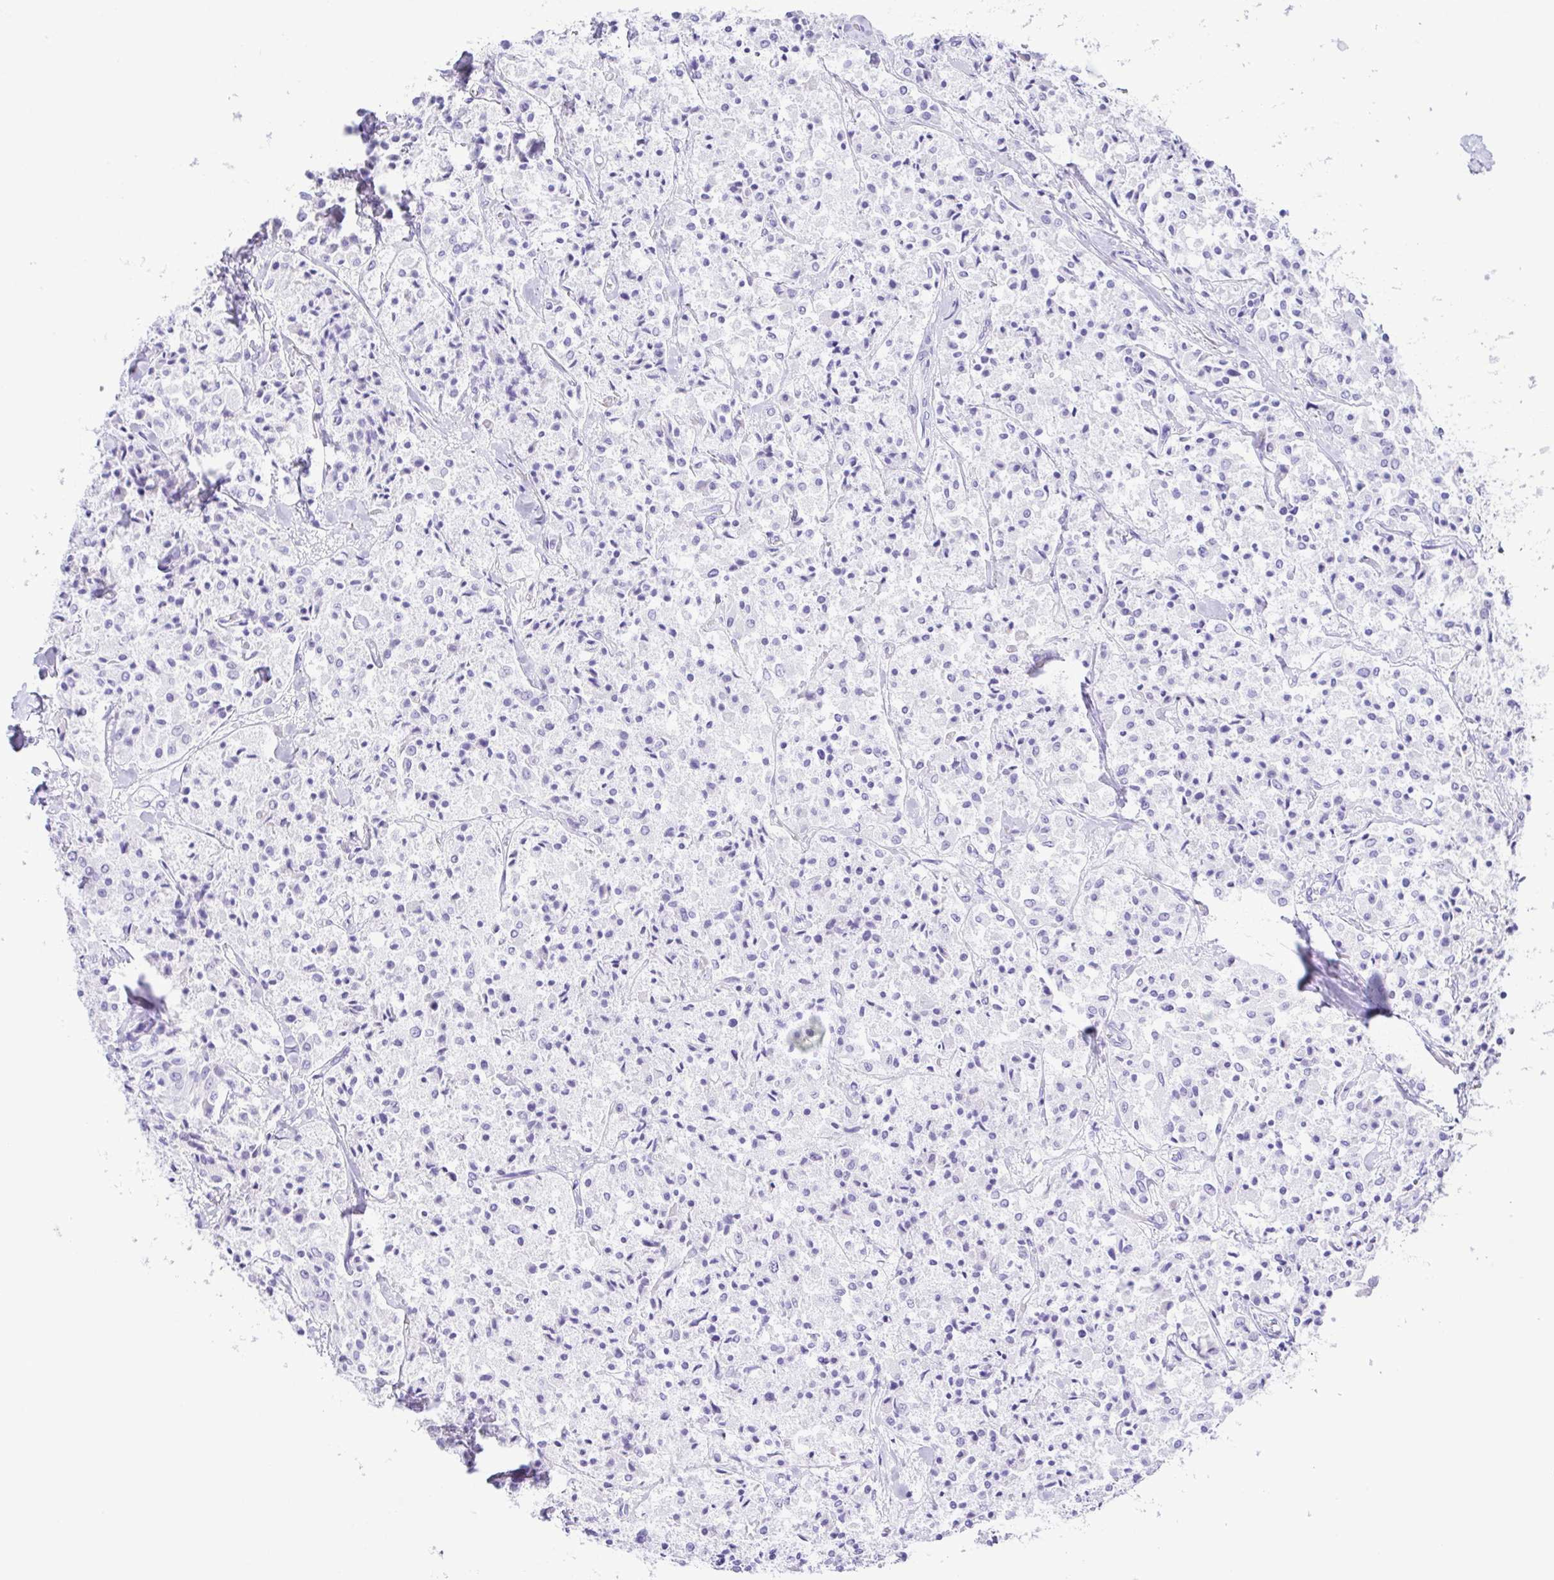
{"staining": {"intensity": "negative", "quantity": "none", "location": "none"}, "tissue": "carcinoid", "cell_type": "Tumor cells", "image_type": "cancer", "snomed": [{"axis": "morphology", "description": "Carcinoid, malignant, NOS"}, {"axis": "topography", "description": "Lung"}], "caption": "There is no significant staining in tumor cells of carcinoid.", "gene": "PAK3", "patient": {"sex": "male", "age": 71}}